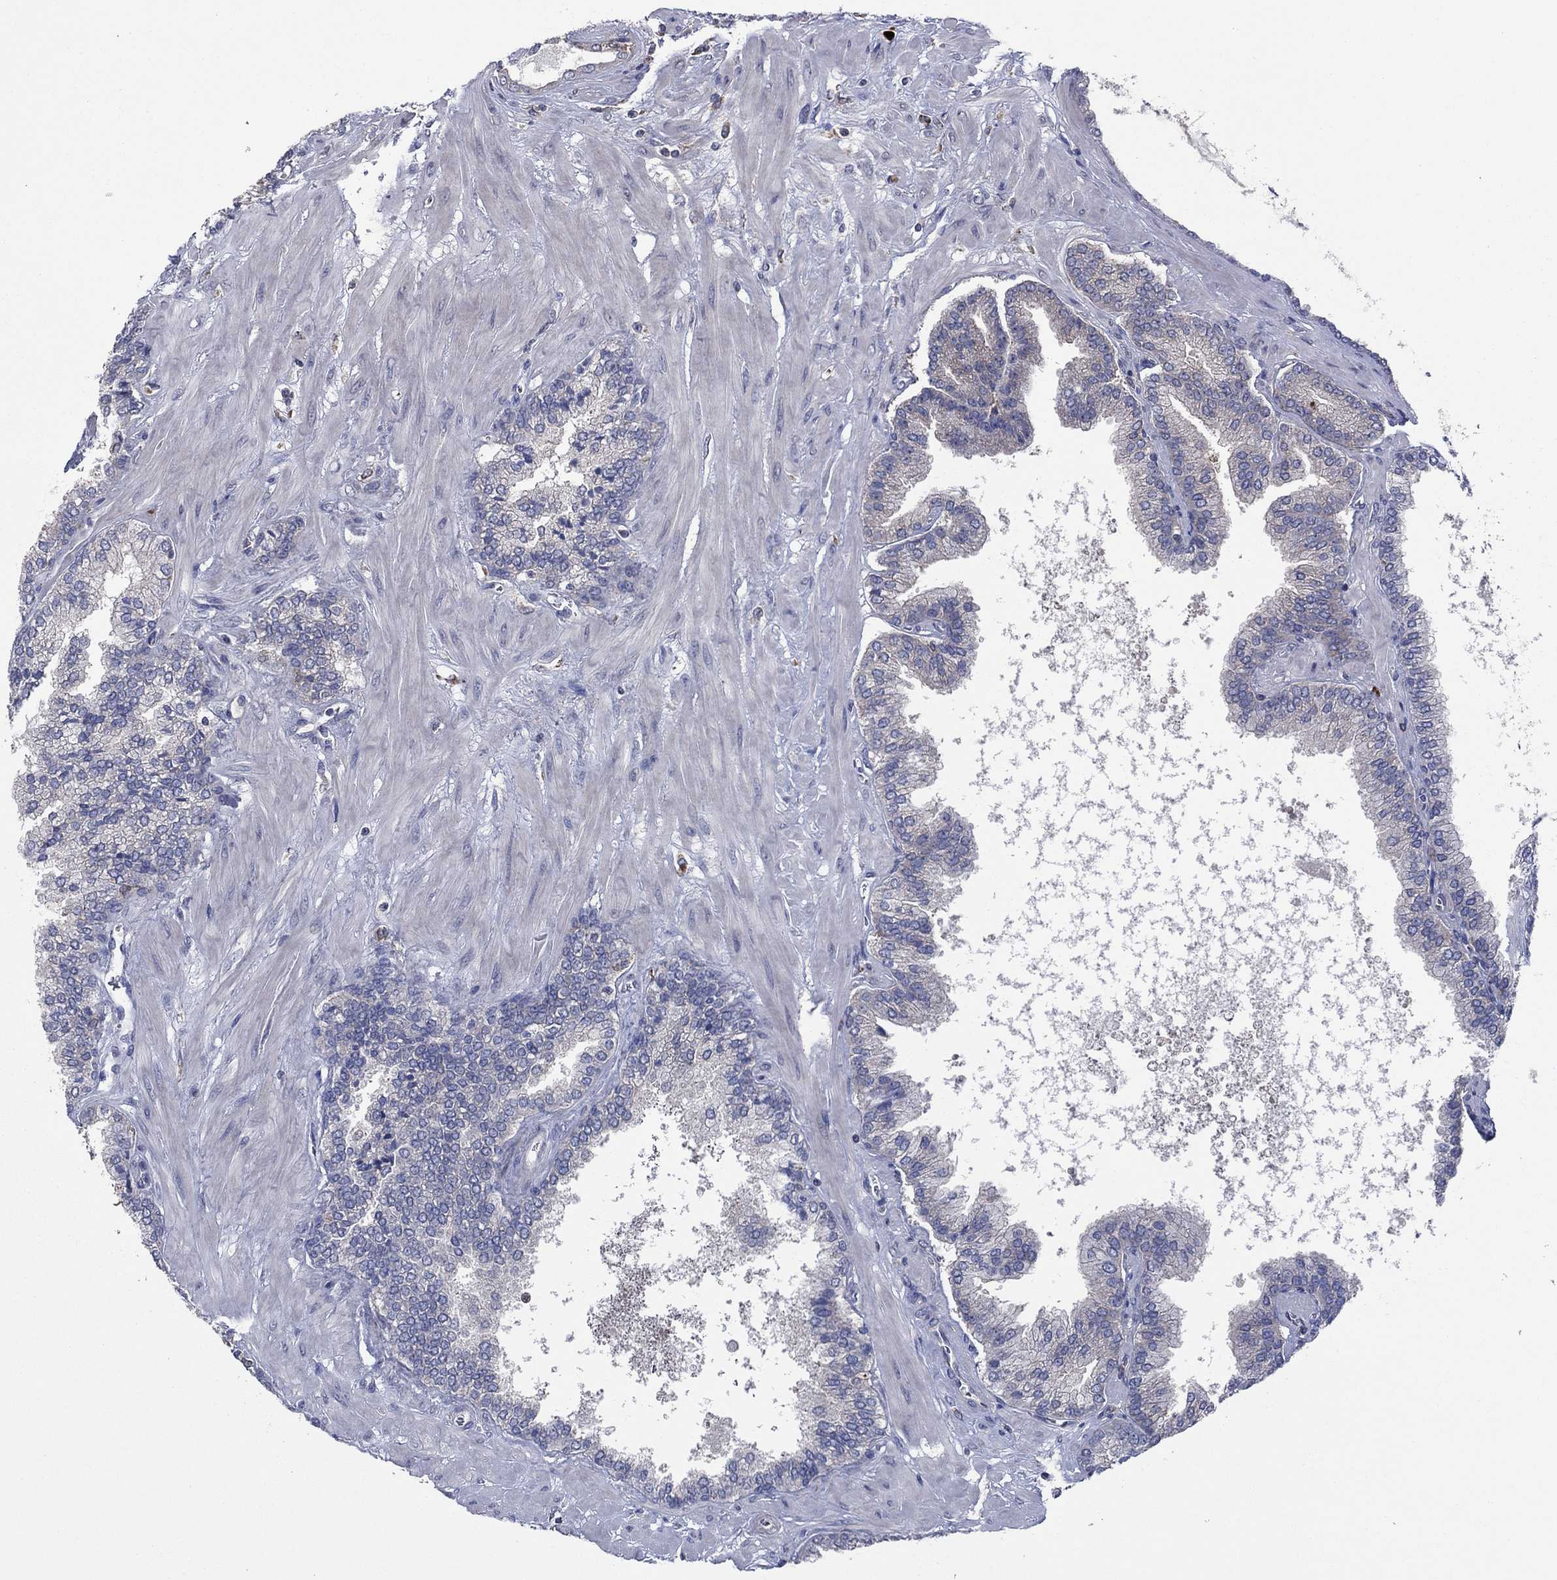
{"staining": {"intensity": "weak", "quantity": "25%-75%", "location": "cytoplasmic/membranous"}, "tissue": "prostate cancer", "cell_type": "Tumor cells", "image_type": "cancer", "snomed": [{"axis": "morphology", "description": "Adenocarcinoma, NOS"}, {"axis": "topography", "description": "Prostate"}], "caption": "Protein analysis of prostate cancer (adenocarcinoma) tissue demonstrates weak cytoplasmic/membranous expression in approximately 25%-75% of tumor cells.", "gene": "MEA1", "patient": {"sex": "male", "age": 63}}